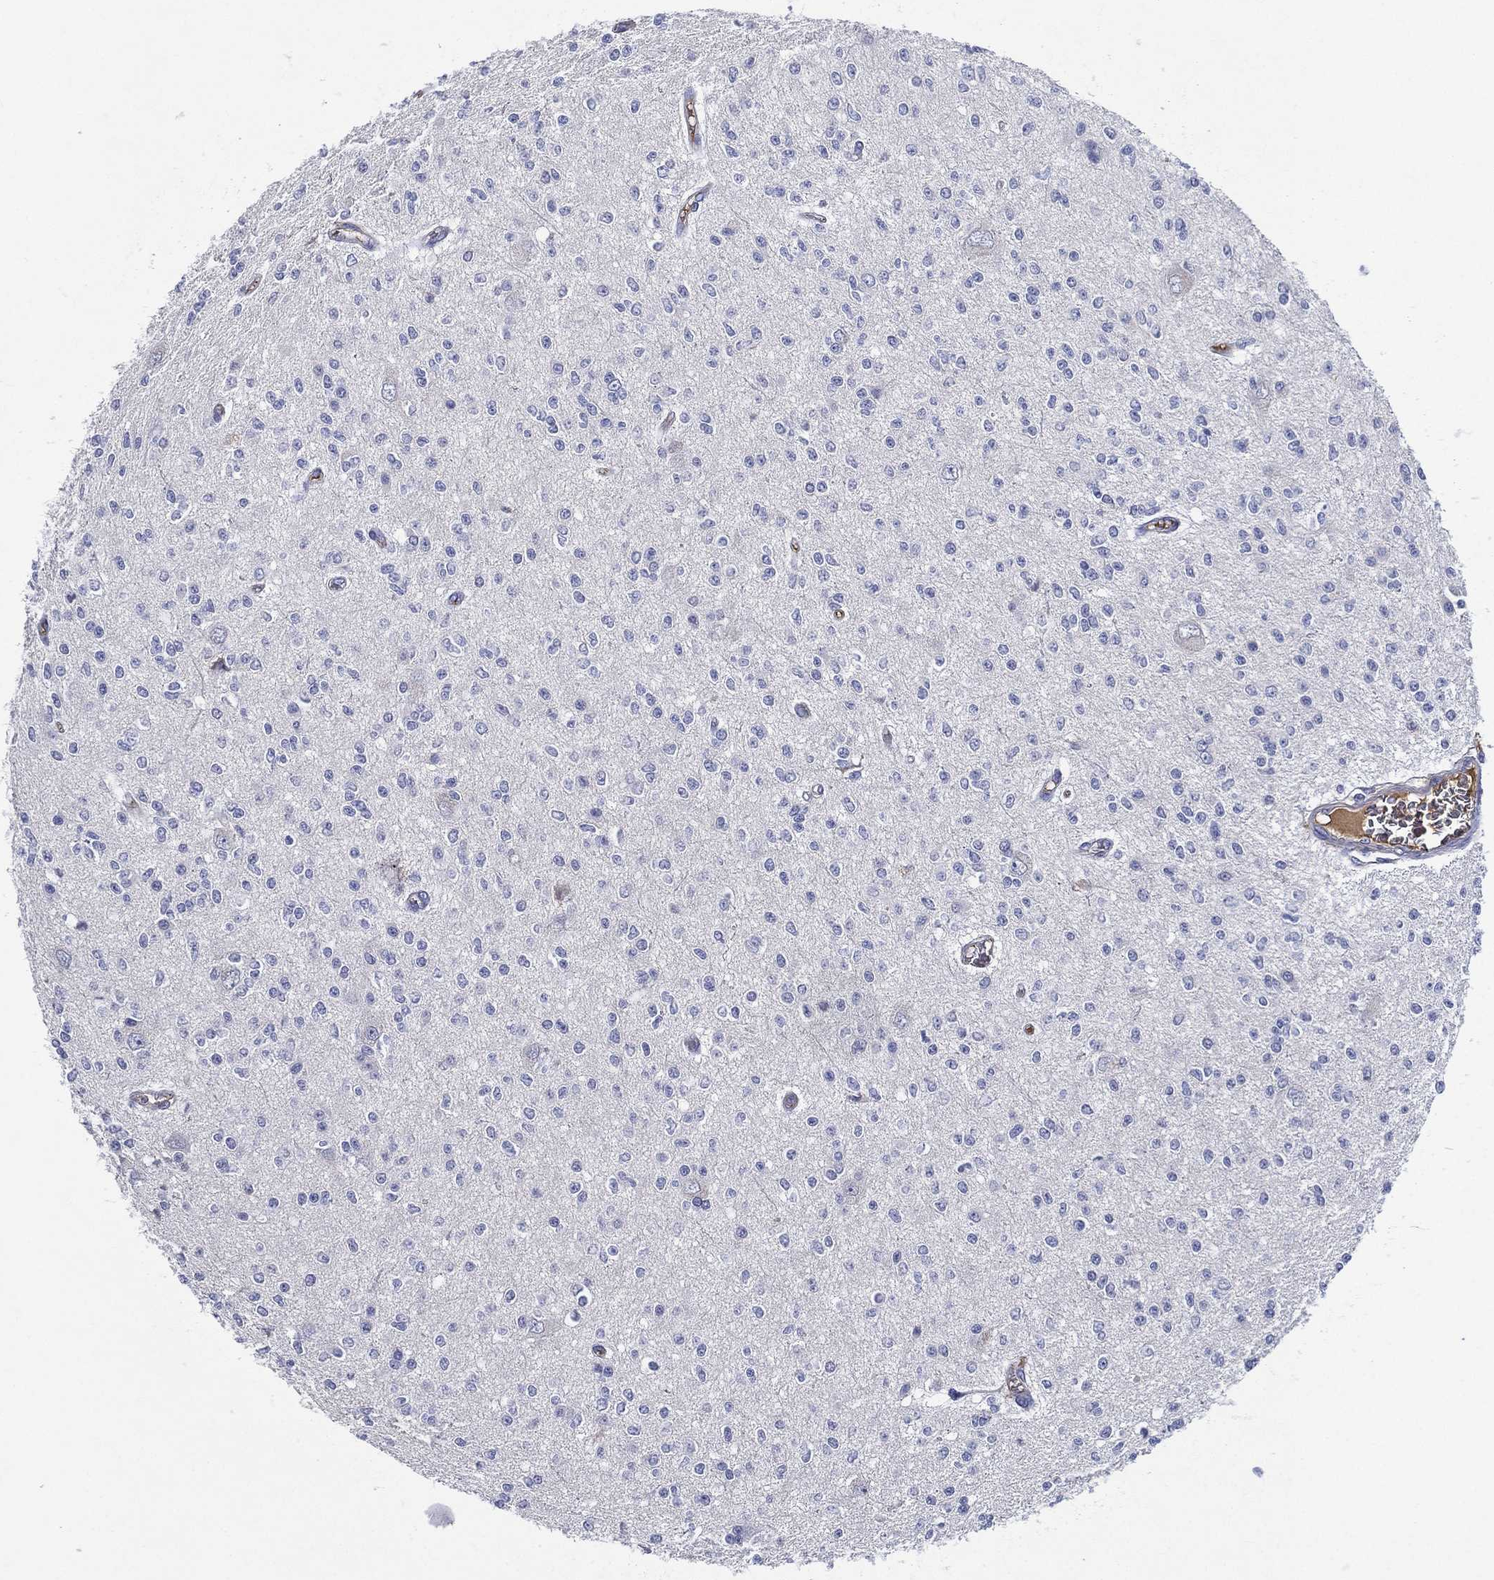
{"staining": {"intensity": "negative", "quantity": "none", "location": "none"}, "tissue": "glioma", "cell_type": "Tumor cells", "image_type": "cancer", "snomed": [{"axis": "morphology", "description": "Glioma, malignant, Low grade"}, {"axis": "topography", "description": "Brain"}], "caption": "Photomicrograph shows no significant protein expression in tumor cells of glioma. (DAB (3,3'-diaminobenzidine) IHC visualized using brightfield microscopy, high magnification).", "gene": "TMPRSS11D", "patient": {"sex": "male", "age": 67}}